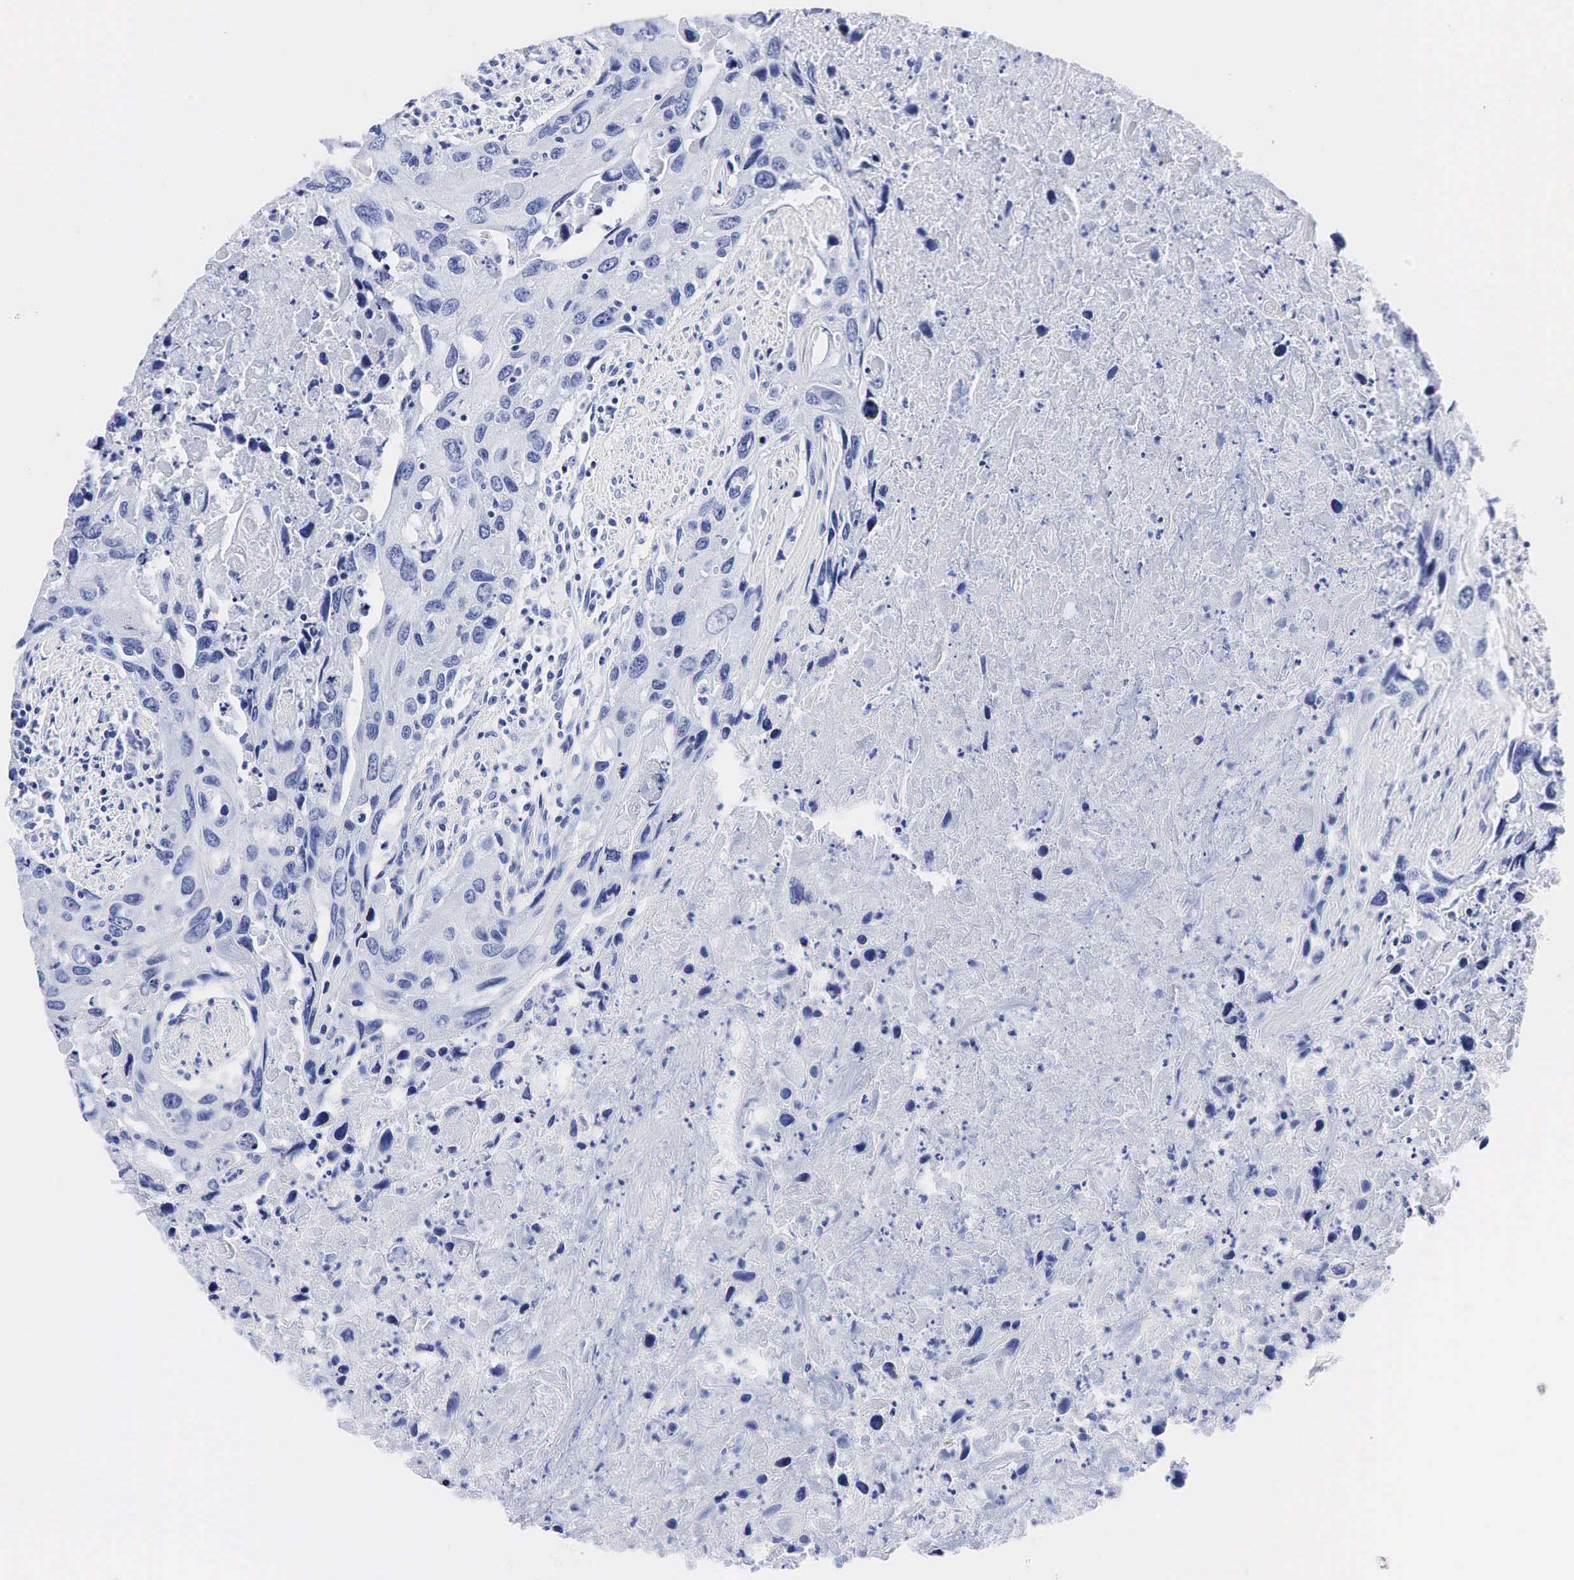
{"staining": {"intensity": "negative", "quantity": "none", "location": "none"}, "tissue": "urothelial cancer", "cell_type": "Tumor cells", "image_type": "cancer", "snomed": [{"axis": "morphology", "description": "Urothelial carcinoma, High grade"}, {"axis": "topography", "description": "Urinary bladder"}], "caption": "Tumor cells are negative for brown protein staining in high-grade urothelial carcinoma.", "gene": "KLK3", "patient": {"sex": "male", "age": 71}}